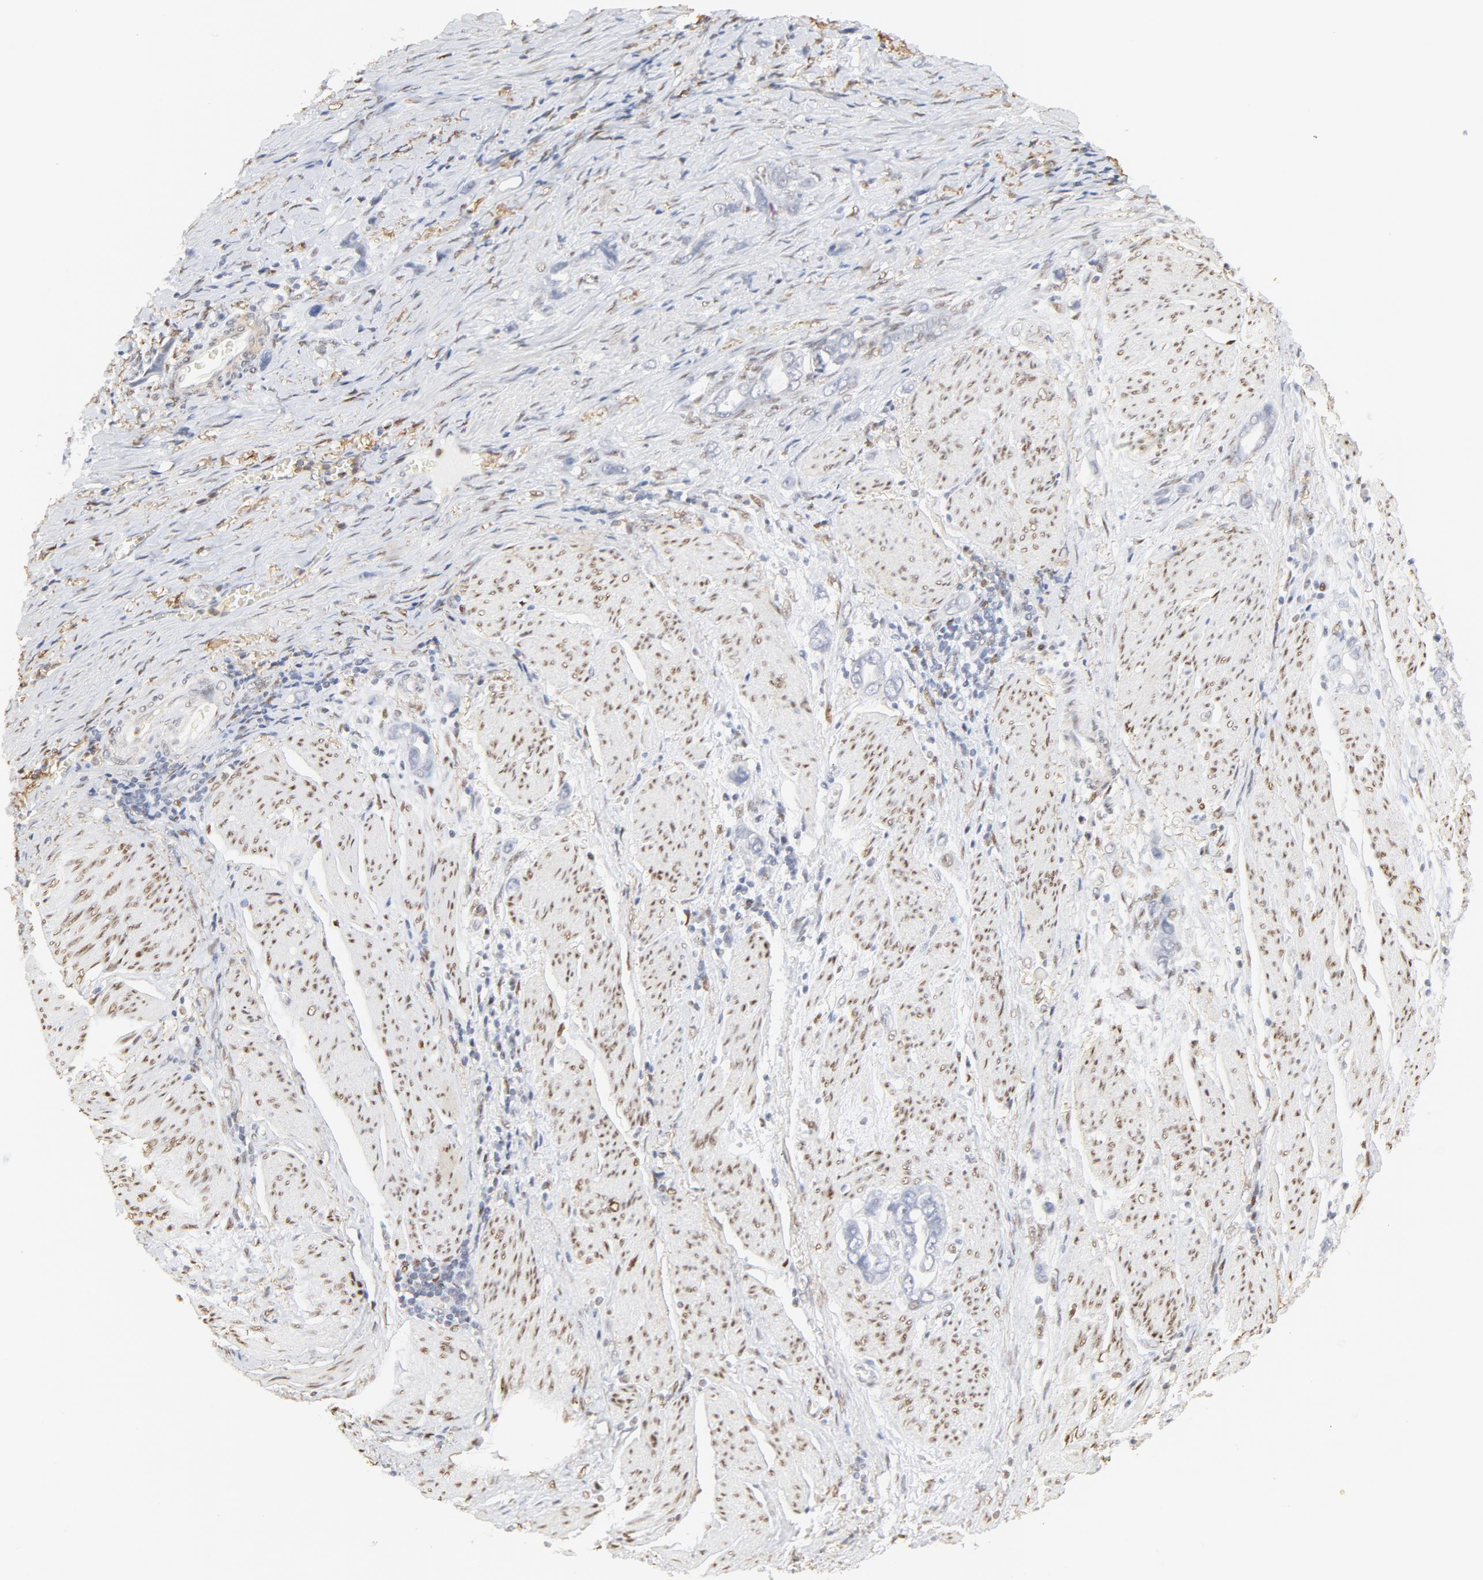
{"staining": {"intensity": "negative", "quantity": "none", "location": "none"}, "tissue": "stomach cancer", "cell_type": "Tumor cells", "image_type": "cancer", "snomed": [{"axis": "morphology", "description": "Adenocarcinoma, NOS"}, {"axis": "topography", "description": "Stomach"}], "caption": "This histopathology image is of adenocarcinoma (stomach) stained with immunohistochemistry to label a protein in brown with the nuclei are counter-stained blue. There is no positivity in tumor cells.", "gene": "PBX1", "patient": {"sex": "male", "age": 78}}